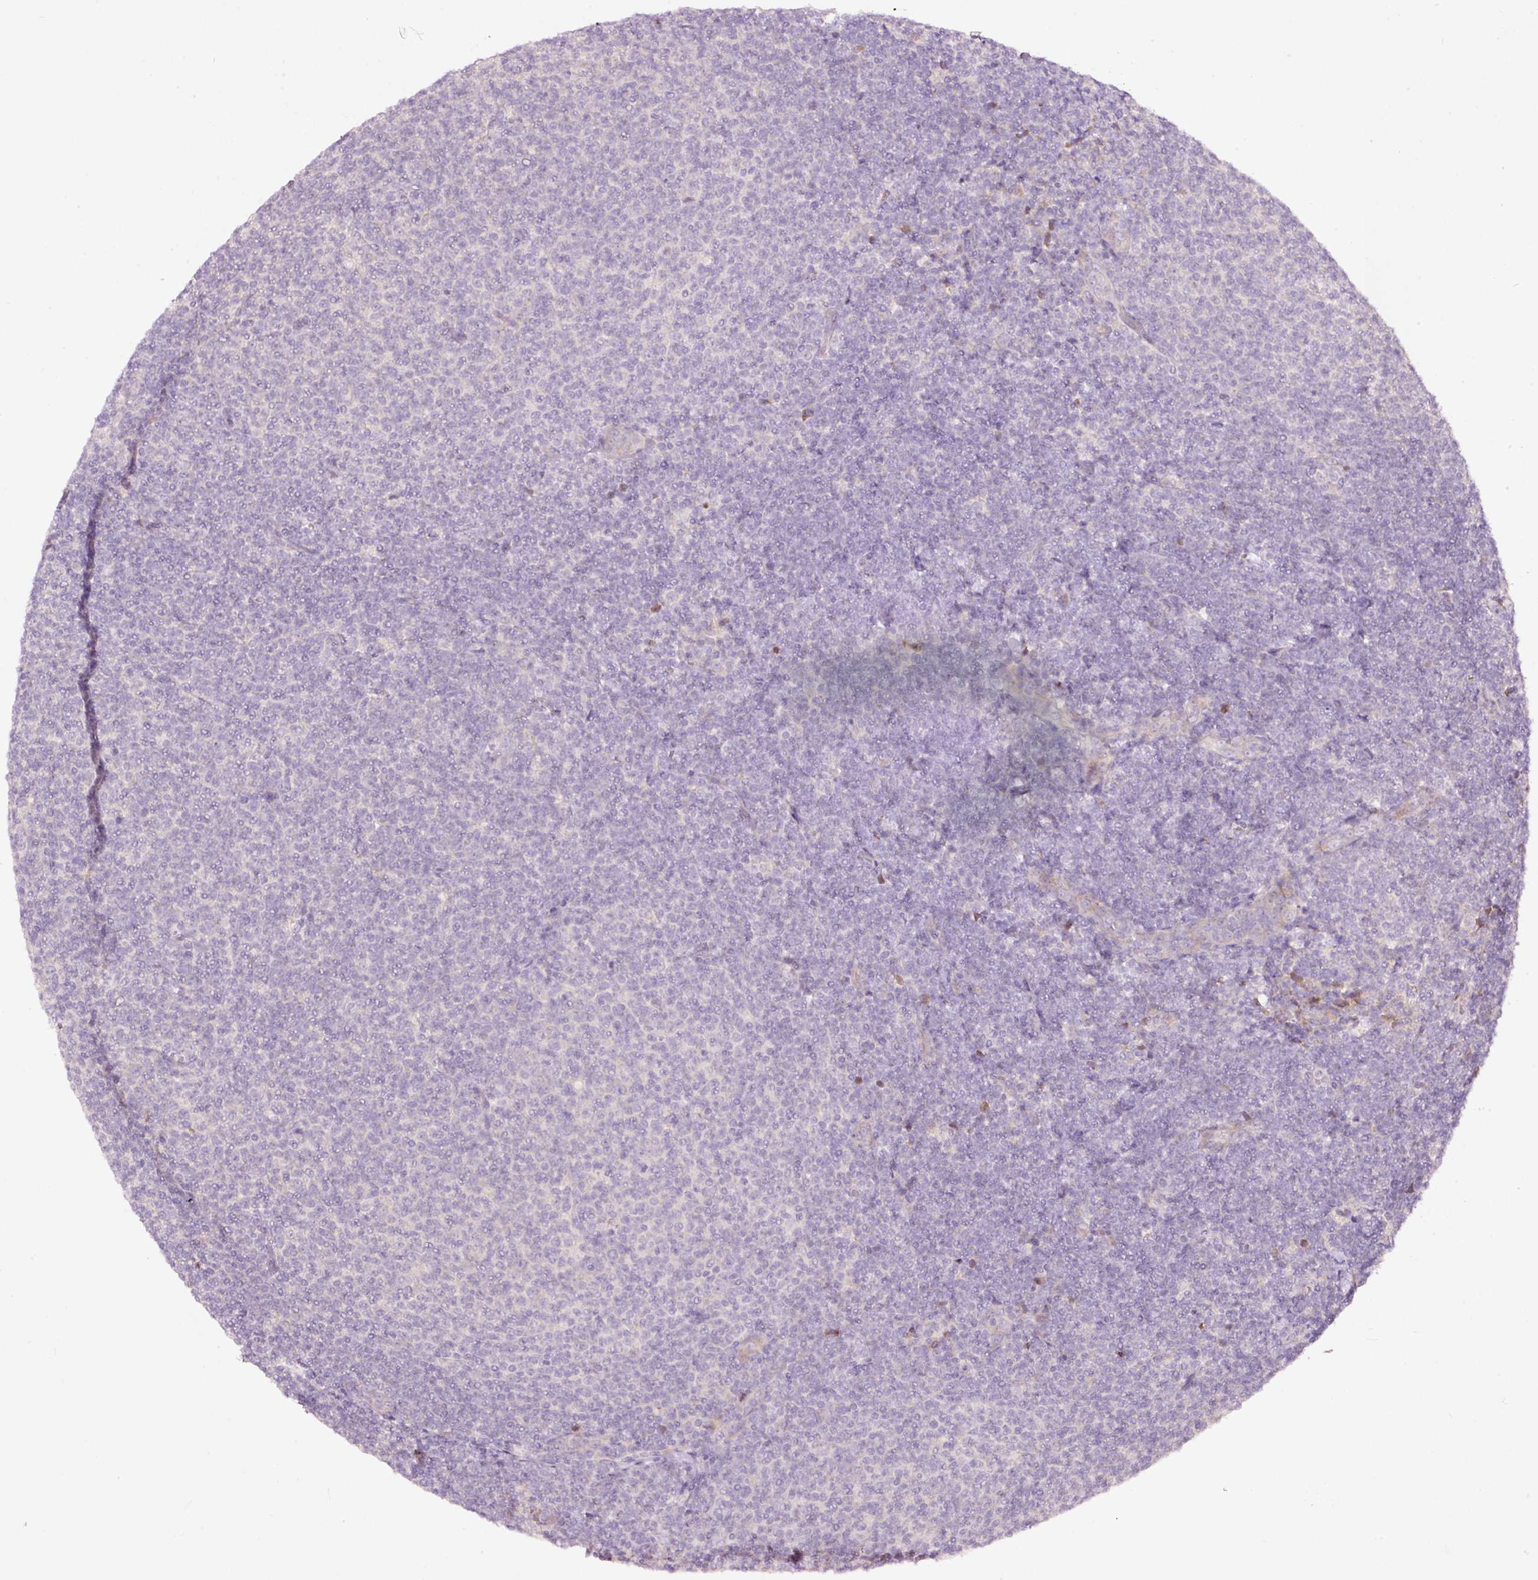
{"staining": {"intensity": "negative", "quantity": "none", "location": "none"}, "tissue": "lymphoma", "cell_type": "Tumor cells", "image_type": "cancer", "snomed": [{"axis": "morphology", "description": "Malignant lymphoma, non-Hodgkin's type, Low grade"}, {"axis": "topography", "description": "Lymph node"}], "caption": "Immunohistochemical staining of lymphoma shows no significant expression in tumor cells.", "gene": "RSPO2", "patient": {"sex": "male", "age": 66}}